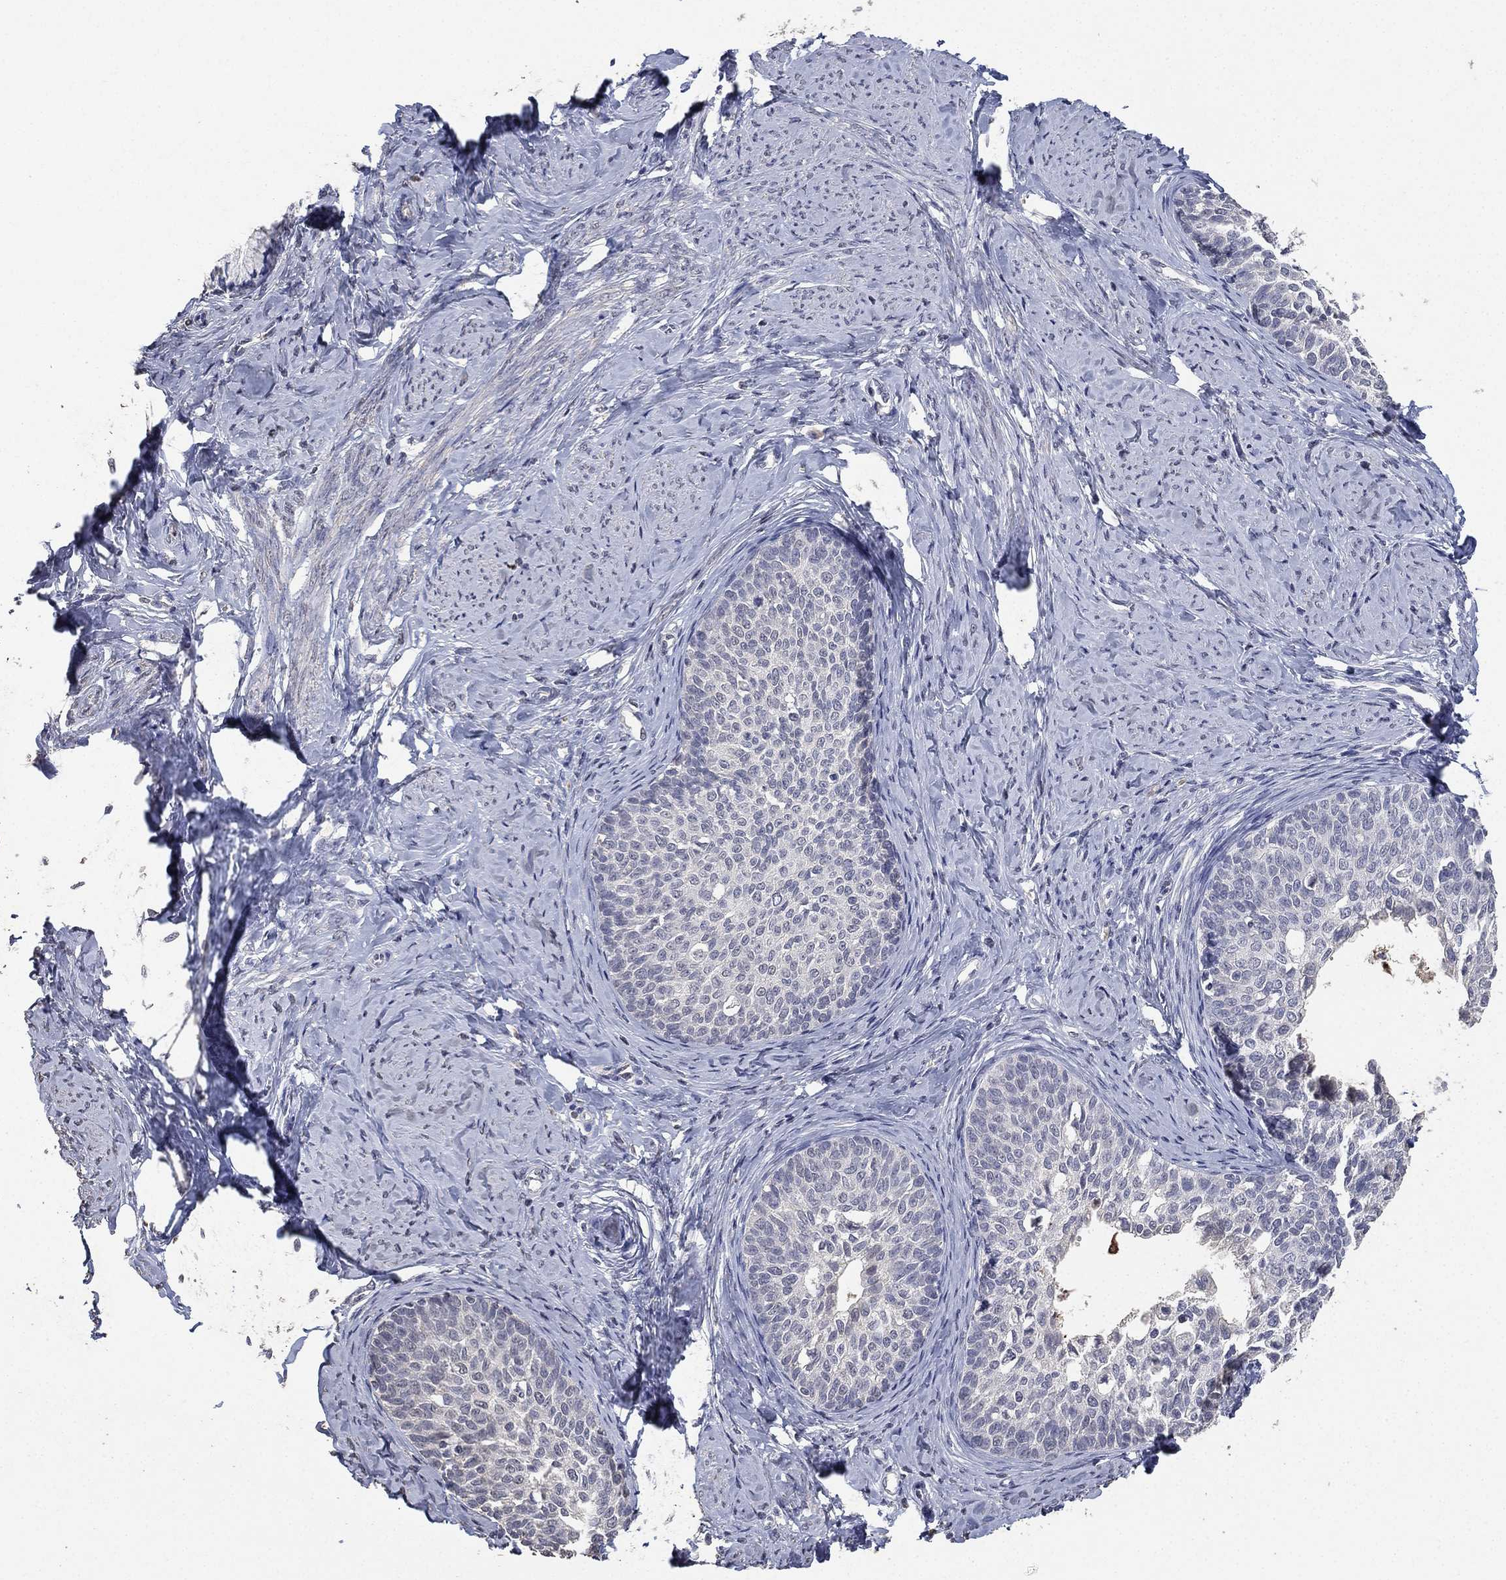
{"staining": {"intensity": "negative", "quantity": "none", "location": "none"}, "tissue": "cervical cancer", "cell_type": "Tumor cells", "image_type": "cancer", "snomed": [{"axis": "morphology", "description": "Squamous cell carcinoma, NOS"}, {"axis": "topography", "description": "Cervix"}], "caption": "Tumor cells show no significant protein staining in squamous cell carcinoma (cervical). Brightfield microscopy of immunohistochemistry stained with DAB (brown) and hematoxylin (blue), captured at high magnification.", "gene": "DSG1", "patient": {"sex": "female", "age": 51}}